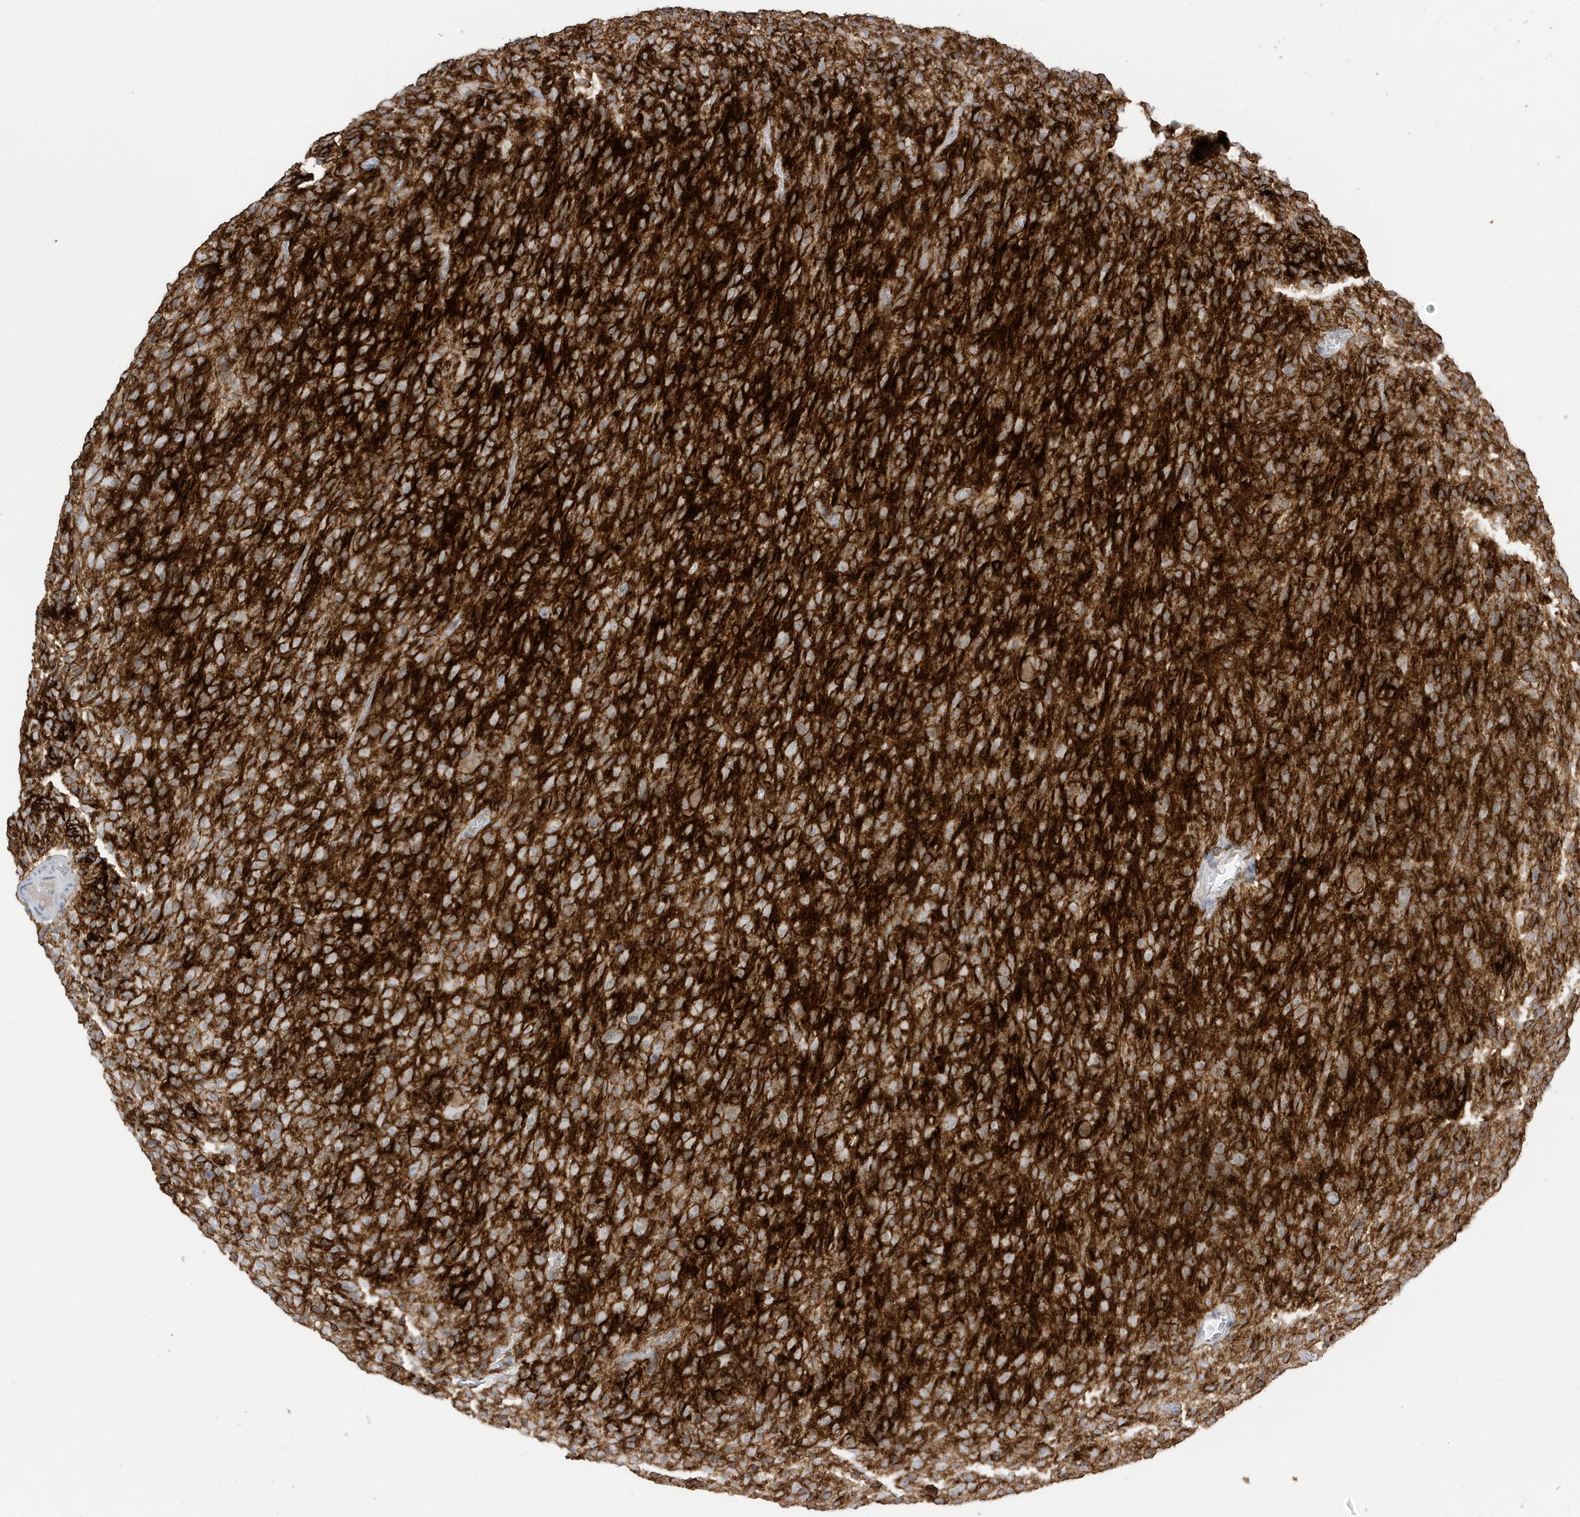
{"staining": {"intensity": "moderate", "quantity": "25%-75%", "location": "cytoplasmic/membranous"}, "tissue": "glioma", "cell_type": "Tumor cells", "image_type": "cancer", "snomed": [{"axis": "morphology", "description": "Glioma, malignant, High grade"}, {"axis": "topography", "description": "Brain"}], "caption": "Tumor cells show medium levels of moderate cytoplasmic/membranous positivity in about 25%-75% of cells in human high-grade glioma (malignant). The staining was performed using DAB (3,3'-diaminobenzidine) to visualize the protein expression in brown, while the nuclei were stained in blue with hematoxylin (Magnification: 20x).", "gene": "MSL3", "patient": {"sex": "female", "age": 57}}